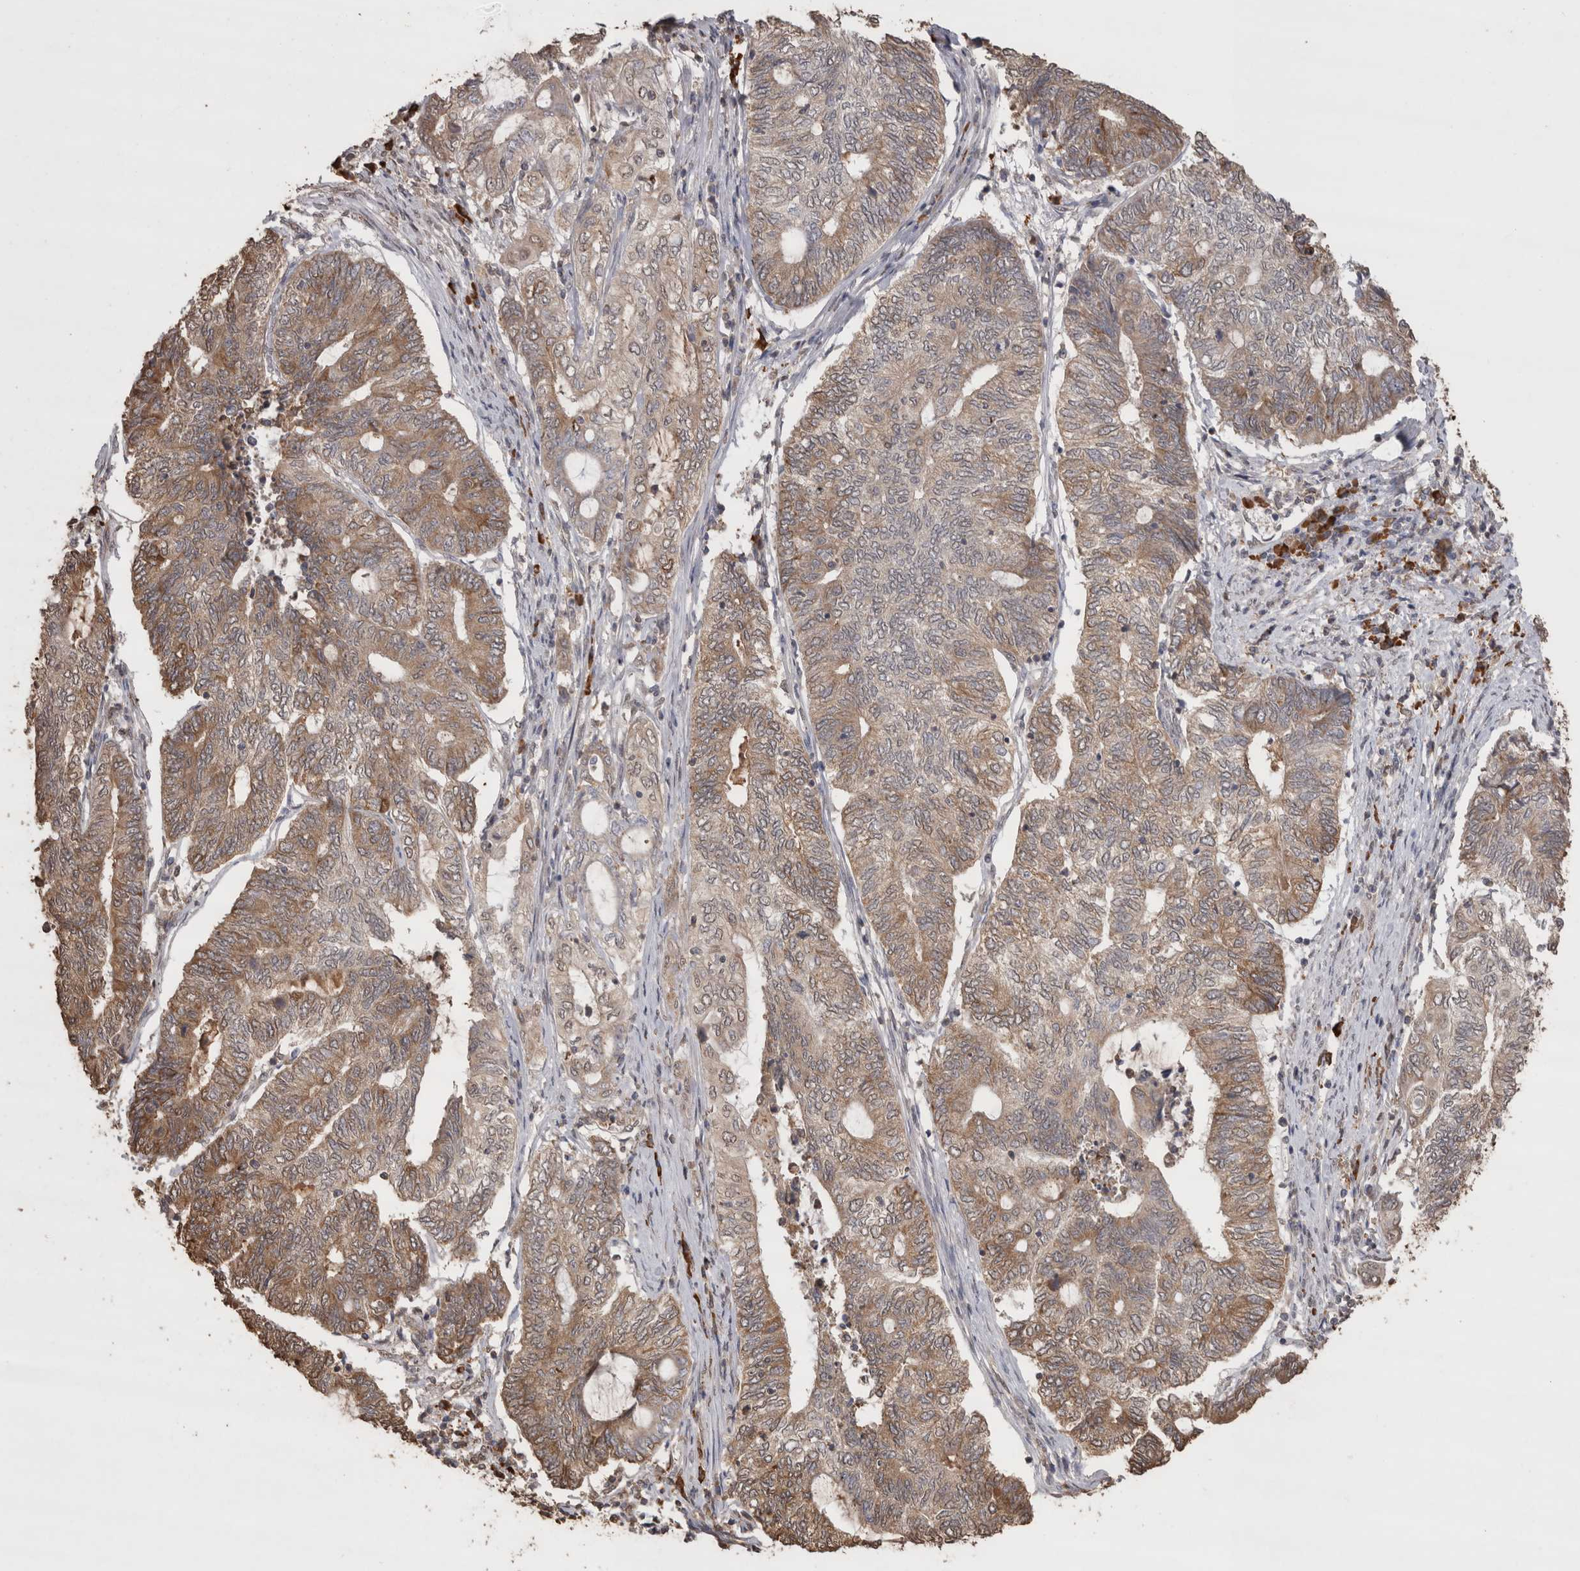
{"staining": {"intensity": "moderate", "quantity": ">75%", "location": "cytoplasmic/membranous"}, "tissue": "endometrial cancer", "cell_type": "Tumor cells", "image_type": "cancer", "snomed": [{"axis": "morphology", "description": "Adenocarcinoma, NOS"}, {"axis": "topography", "description": "Uterus"}, {"axis": "topography", "description": "Endometrium"}], "caption": "This is an image of IHC staining of endometrial adenocarcinoma, which shows moderate staining in the cytoplasmic/membranous of tumor cells.", "gene": "CRELD2", "patient": {"sex": "female", "age": 70}}